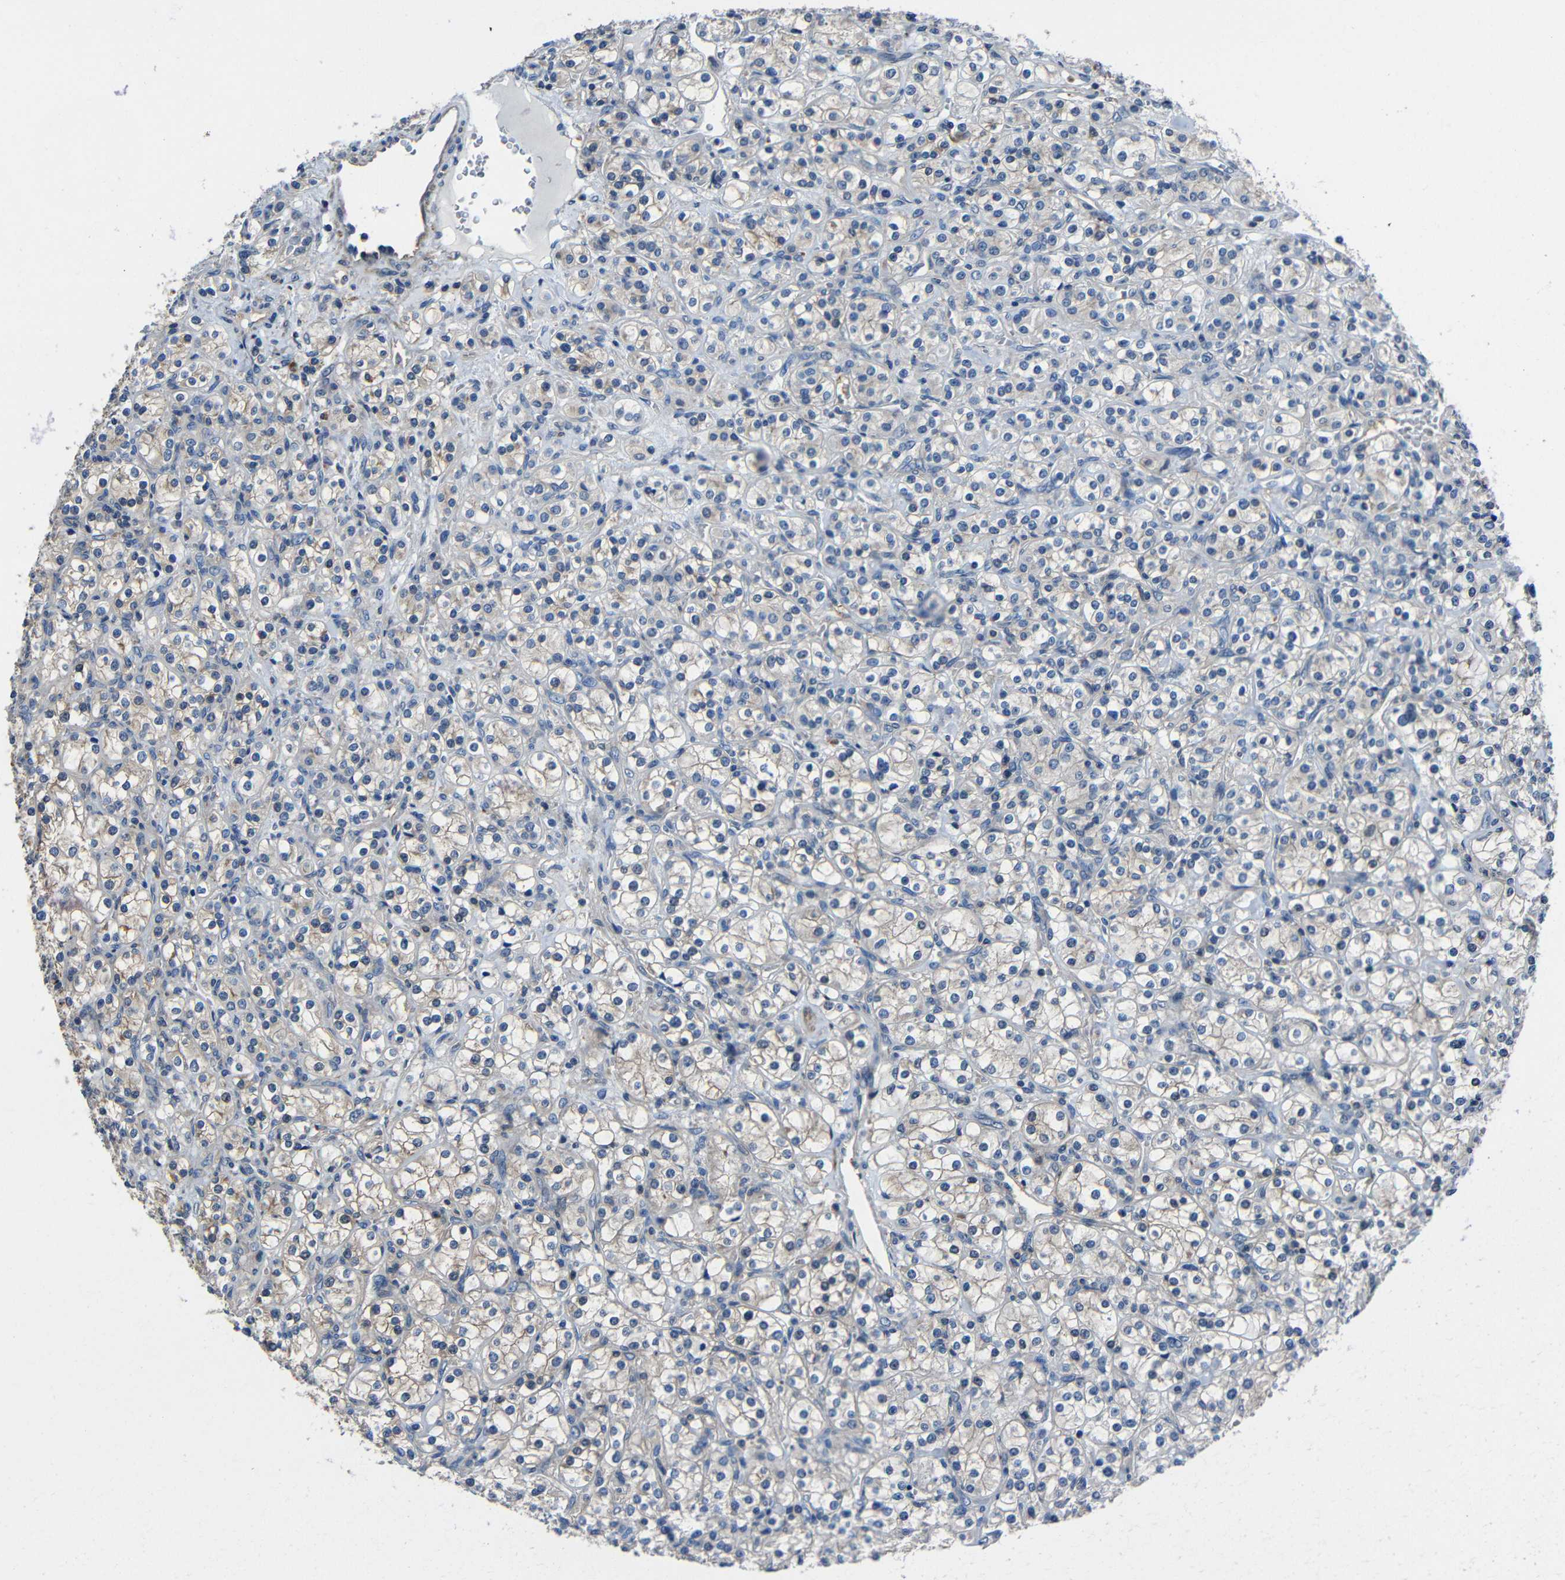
{"staining": {"intensity": "weak", "quantity": "<25%", "location": "cytoplasmic/membranous"}, "tissue": "renal cancer", "cell_type": "Tumor cells", "image_type": "cancer", "snomed": [{"axis": "morphology", "description": "Adenocarcinoma, NOS"}, {"axis": "topography", "description": "Kidney"}], "caption": "Tumor cells show no significant protein staining in adenocarcinoma (renal).", "gene": "GDI1", "patient": {"sex": "male", "age": 77}}